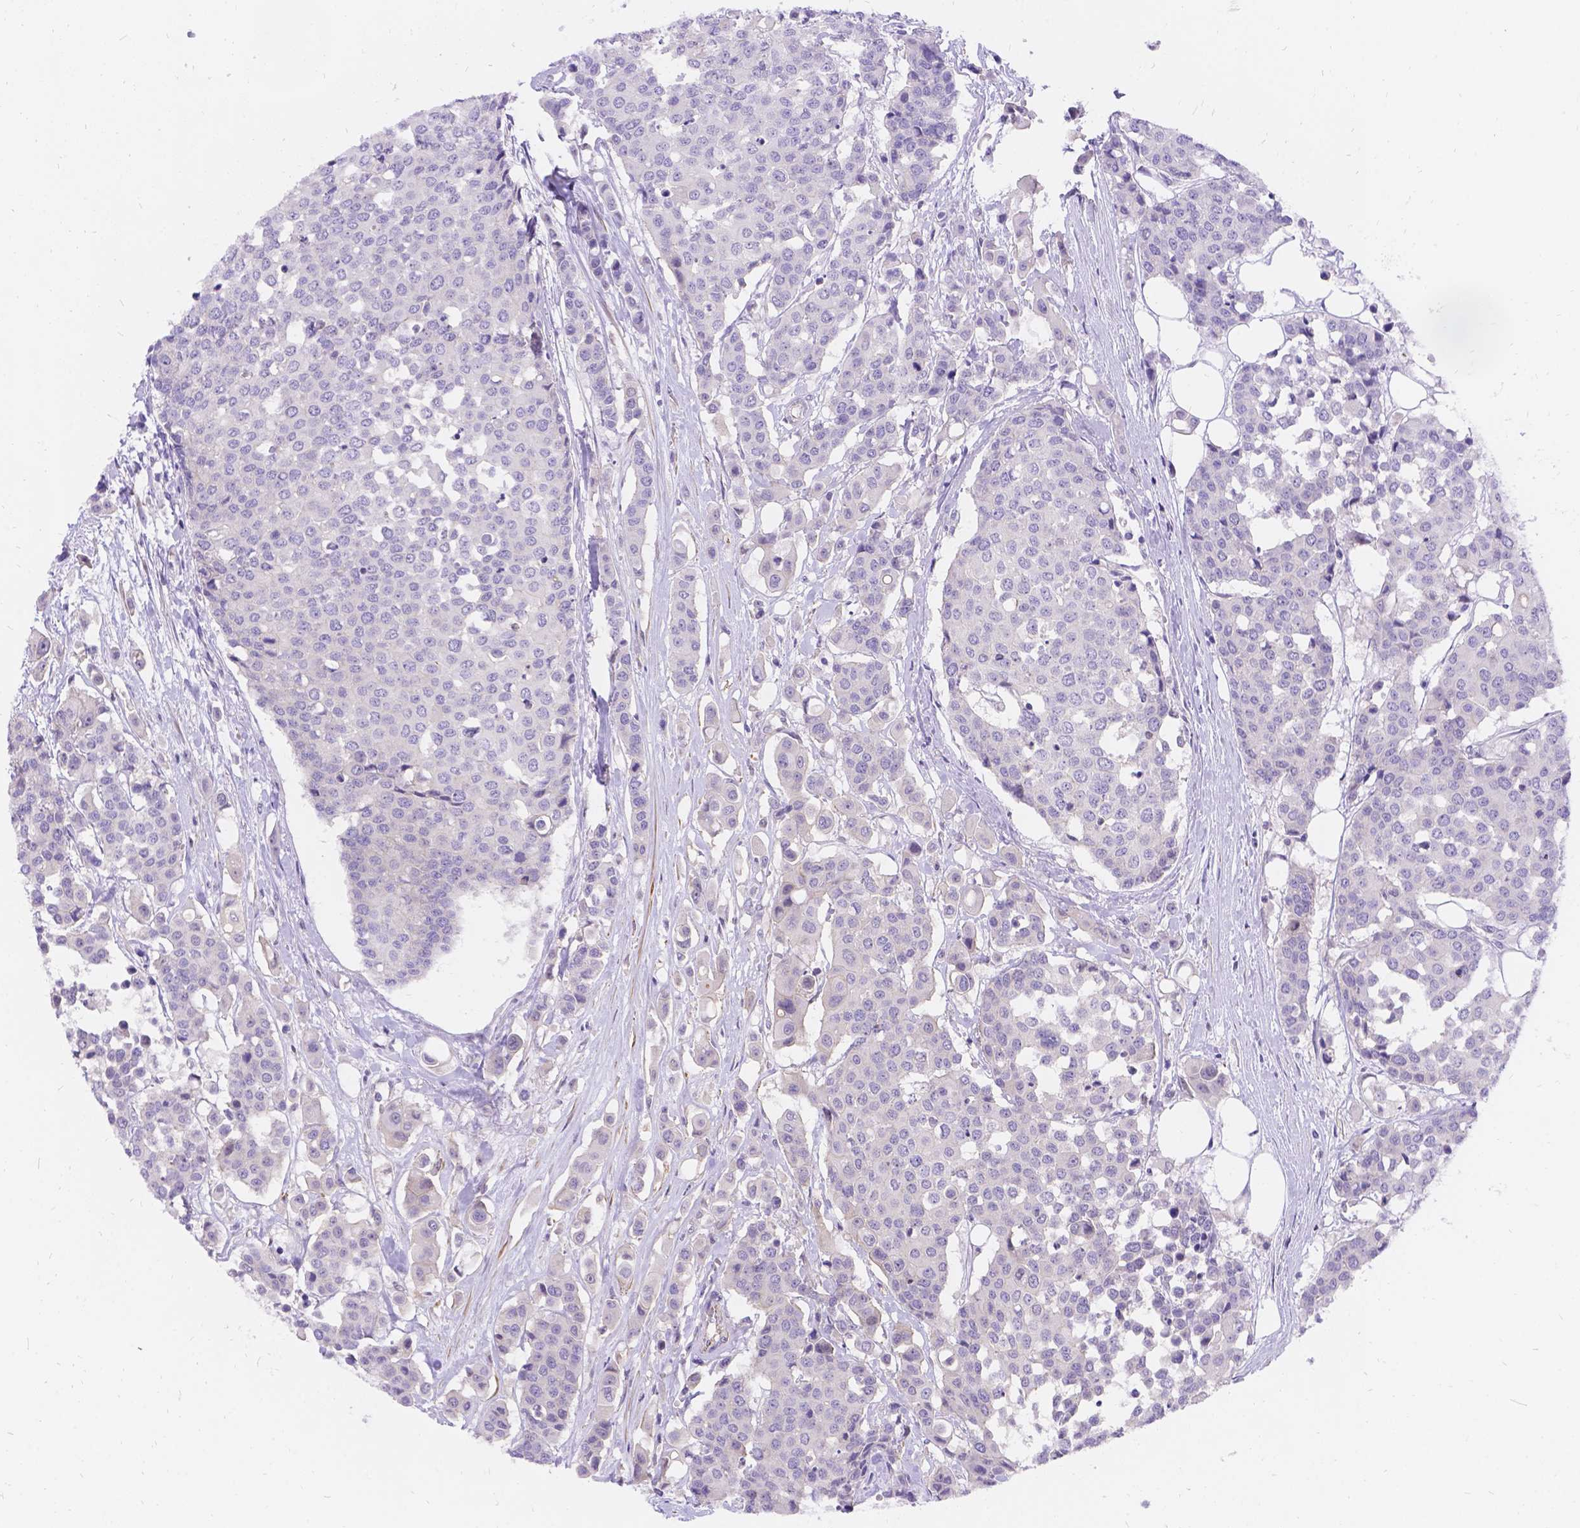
{"staining": {"intensity": "negative", "quantity": "none", "location": "none"}, "tissue": "carcinoid", "cell_type": "Tumor cells", "image_type": "cancer", "snomed": [{"axis": "morphology", "description": "Carcinoid, malignant, NOS"}, {"axis": "topography", "description": "Colon"}], "caption": "Tumor cells are negative for protein expression in human carcinoid (malignant). (DAB (3,3'-diaminobenzidine) immunohistochemistry (IHC) visualized using brightfield microscopy, high magnification).", "gene": "PALS1", "patient": {"sex": "male", "age": 81}}